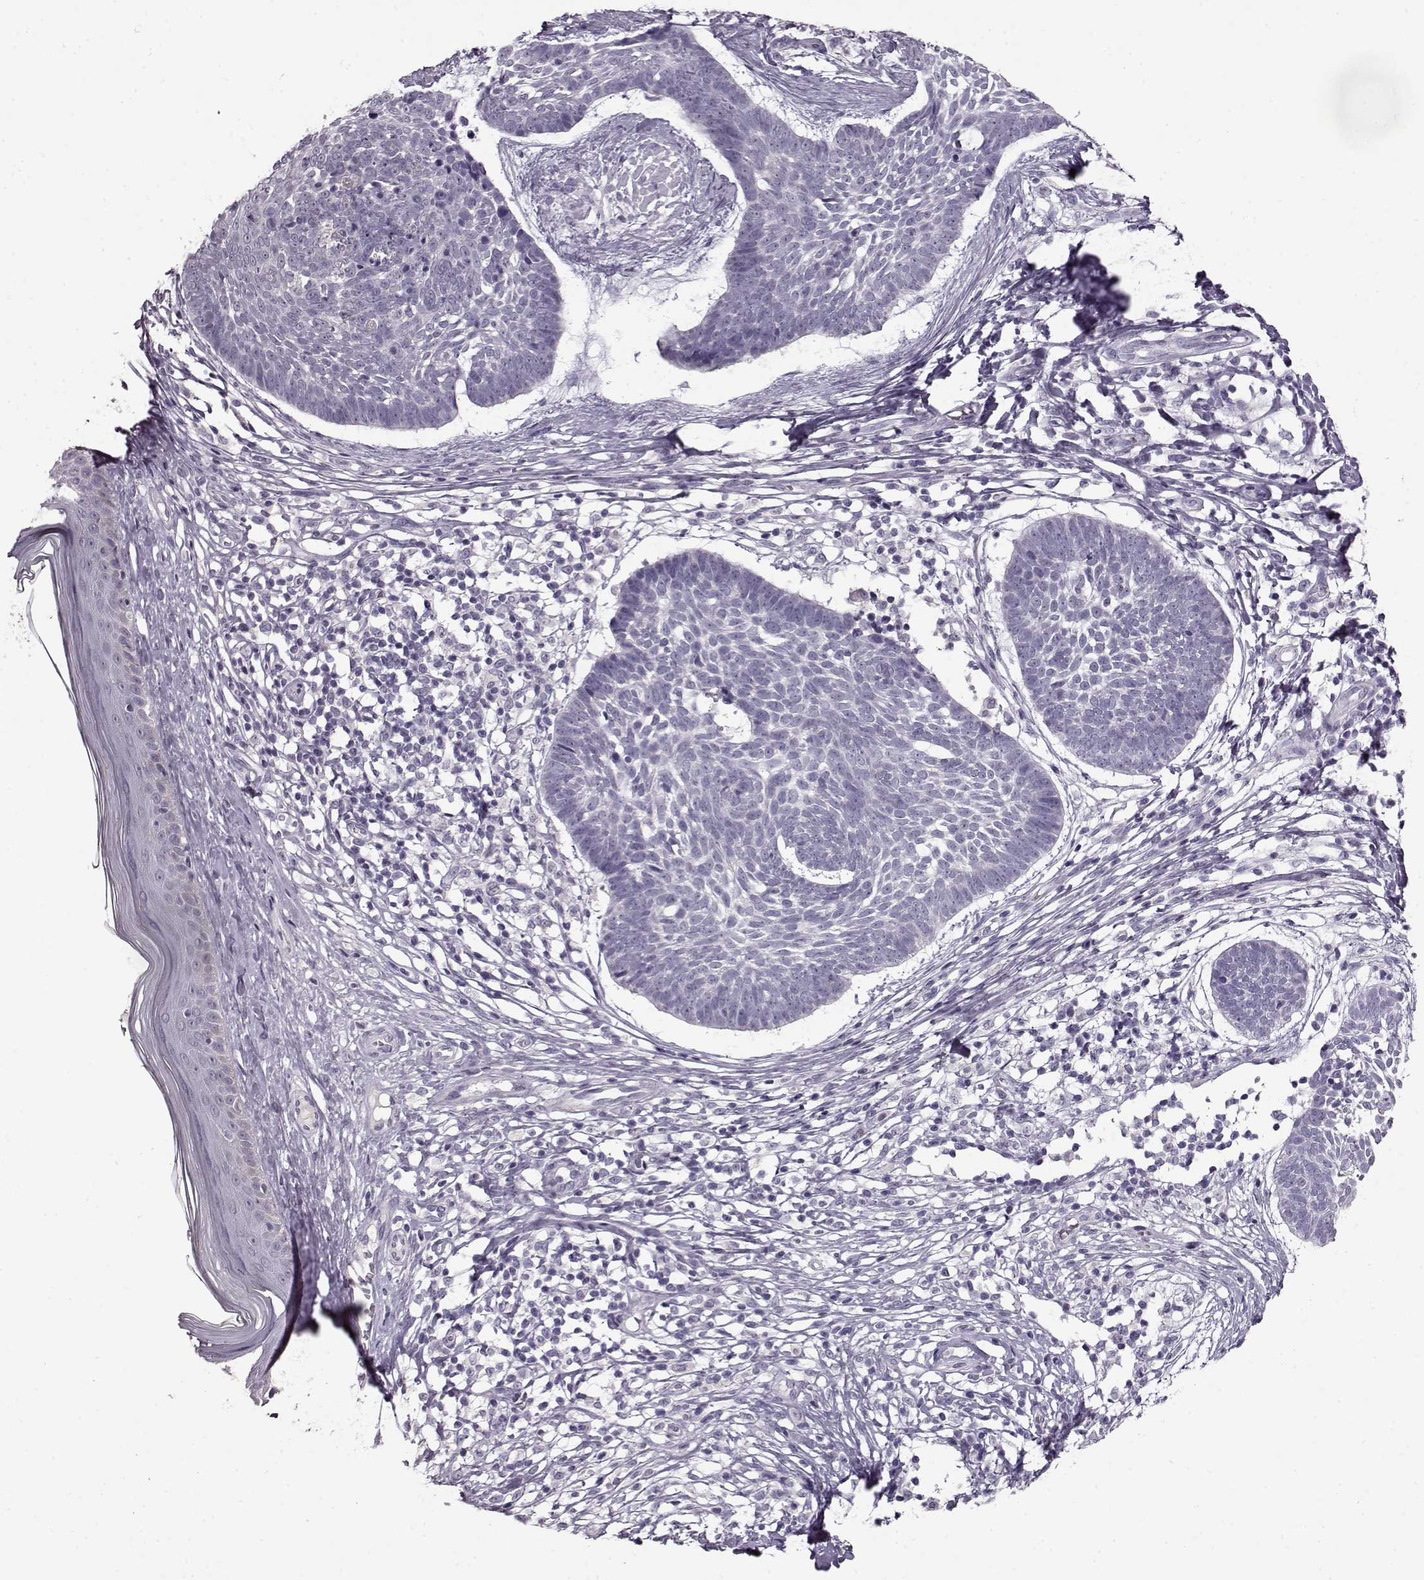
{"staining": {"intensity": "negative", "quantity": "none", "location": "none"}, "tissue": "skin cancer", "cell_type": "Tumor cells", "image_type": "cancer", "snomed": [{"axis": "morphology", "description": "Basal cell carcinoma"}, {"axis": "topography", "description": "Skin"}], "caption": "An immunohistochemistry (IHC) histopathology image of skin cancer is shown. There is no staining in tumor cells of skin cancer. Nuclei are stained in blue.", "gene": "FSHB", "patient": {"sex": "male", "age": 85}}